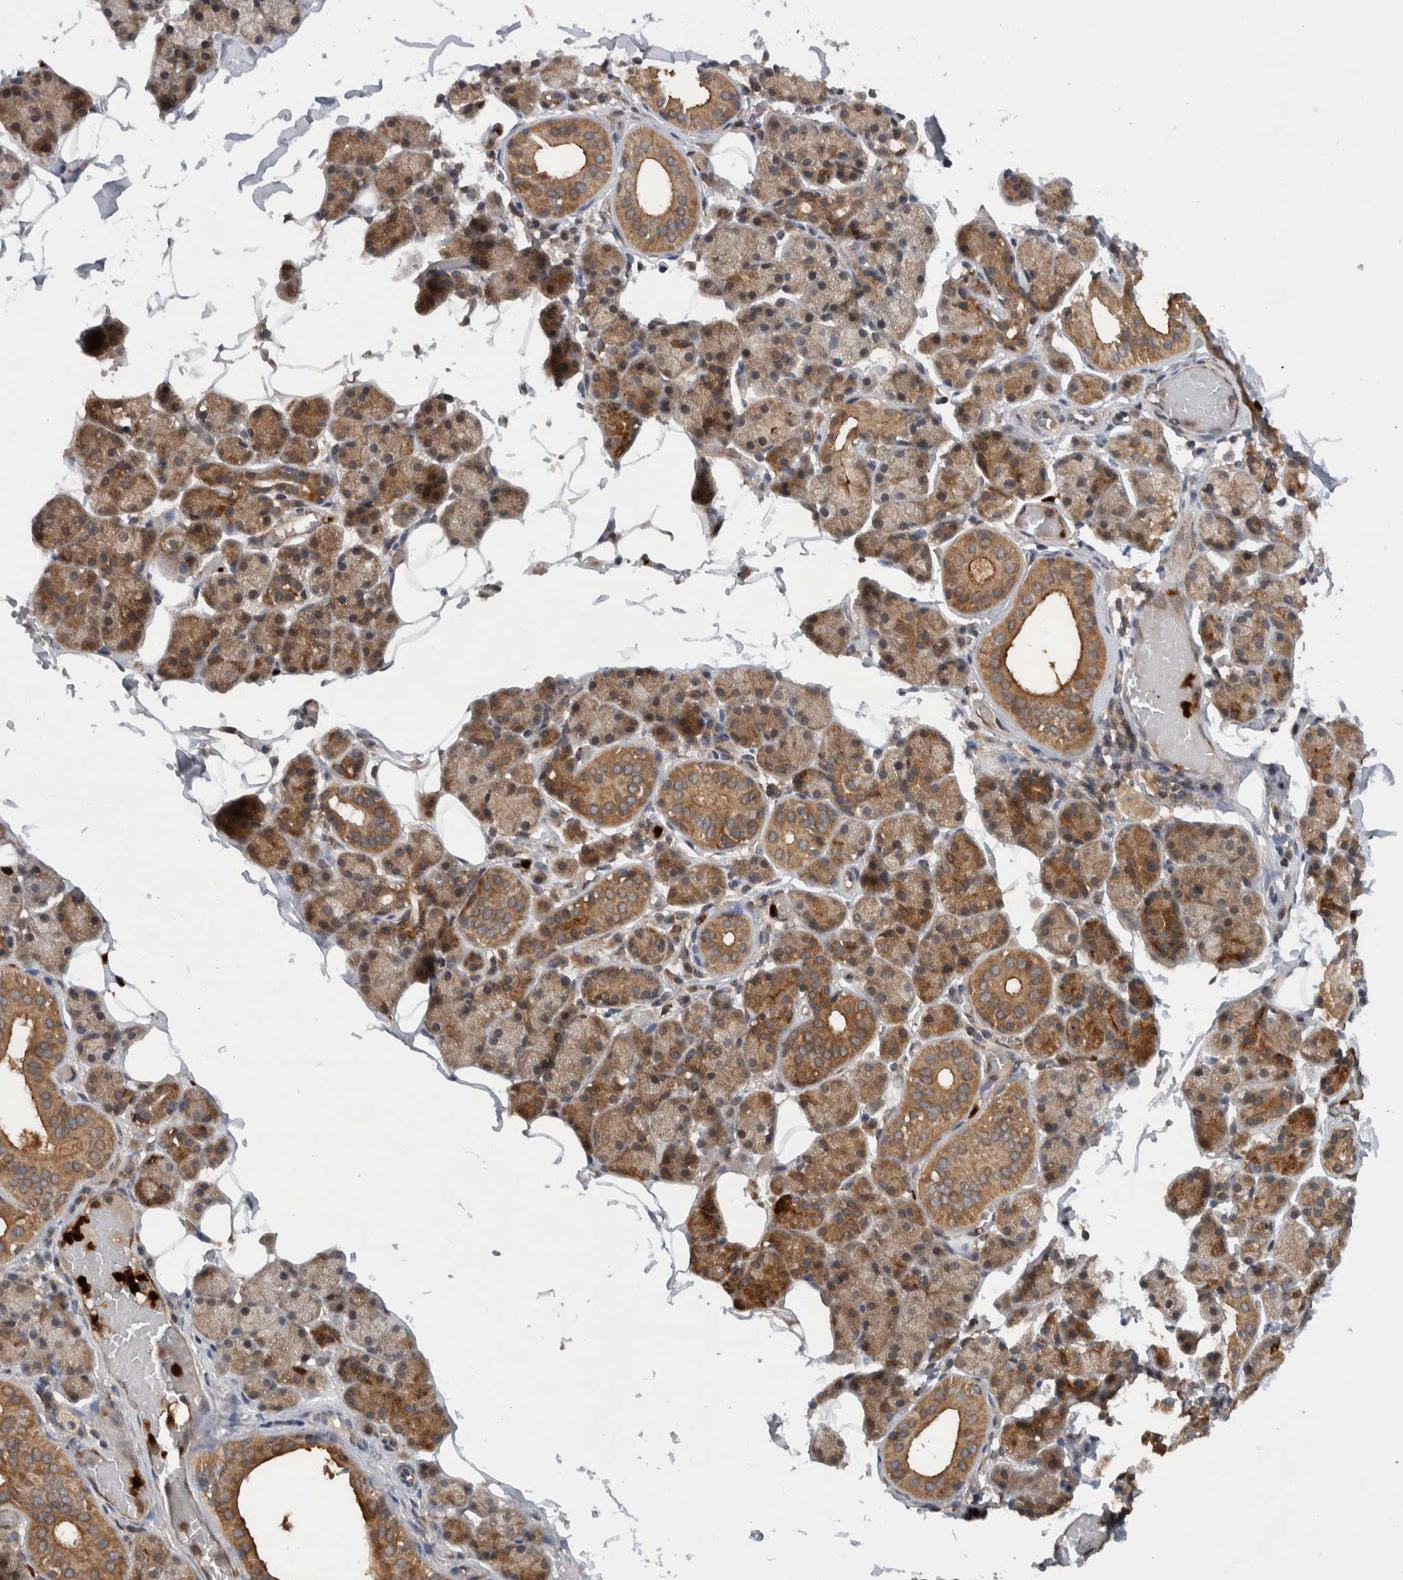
{"staining": {"intensity": "moderate", "quantity": ">75%", "location": "cytoplasmic/membranous"}, "tissue": "salivary gland", "cell_type": "Glandular cells", "image_type": "normal", "snomed": [{"axis": "morphology", "description": "Normal tissue, NOS"}, {"axis": "topography", "description": "Salivary gland"}], "caption": "A high-resolution image shows IHC staining of benign salivary gland, which shows moderate cytoplasmic/membranous positivity in about >75% of glandular cells.", "gene": "PDCD2", "patient": {"sex": "female", "age": 33}}